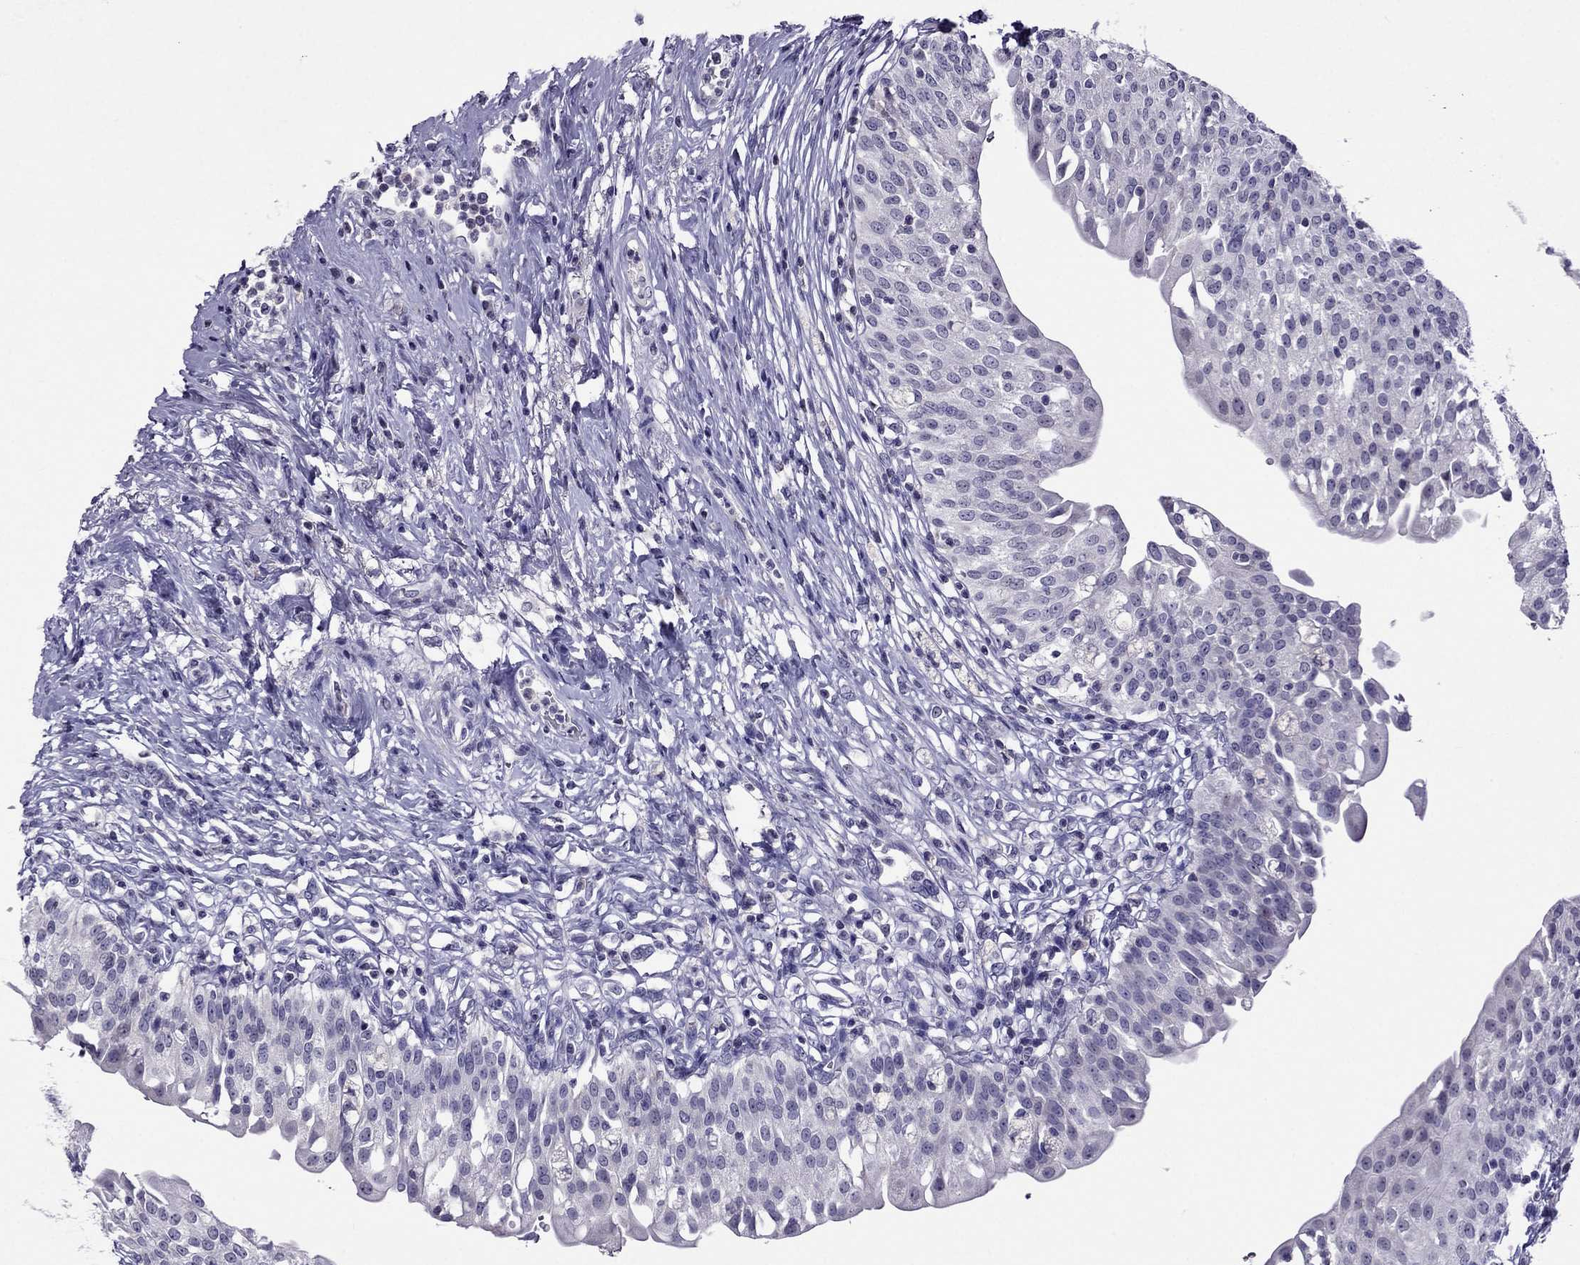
{"staining": {"intensity": "negative", "quantity": "none", "location": "none"}, "tissue": "urinary bladder", "cell_type": "Urothelial cells", "image_type": "normal", "snomed": [{"axis": "morphology", "description": "Normal tissue, NOS"}, {"axis": "topography", "description": "Urinary bladder"}], "caption": "A high-resolution histopathology image shows IHC staining of normal urinary bladder, which demonstrates no significant positivity in urothelial cells. The staining was performed using DAB to visualize the protein expression in brown, while the nuclei were stained in blue with hematoxylin (Magnification: 20x).", "gene": "SPTBN4", "patient": {"sex": "male", "age": 76}}